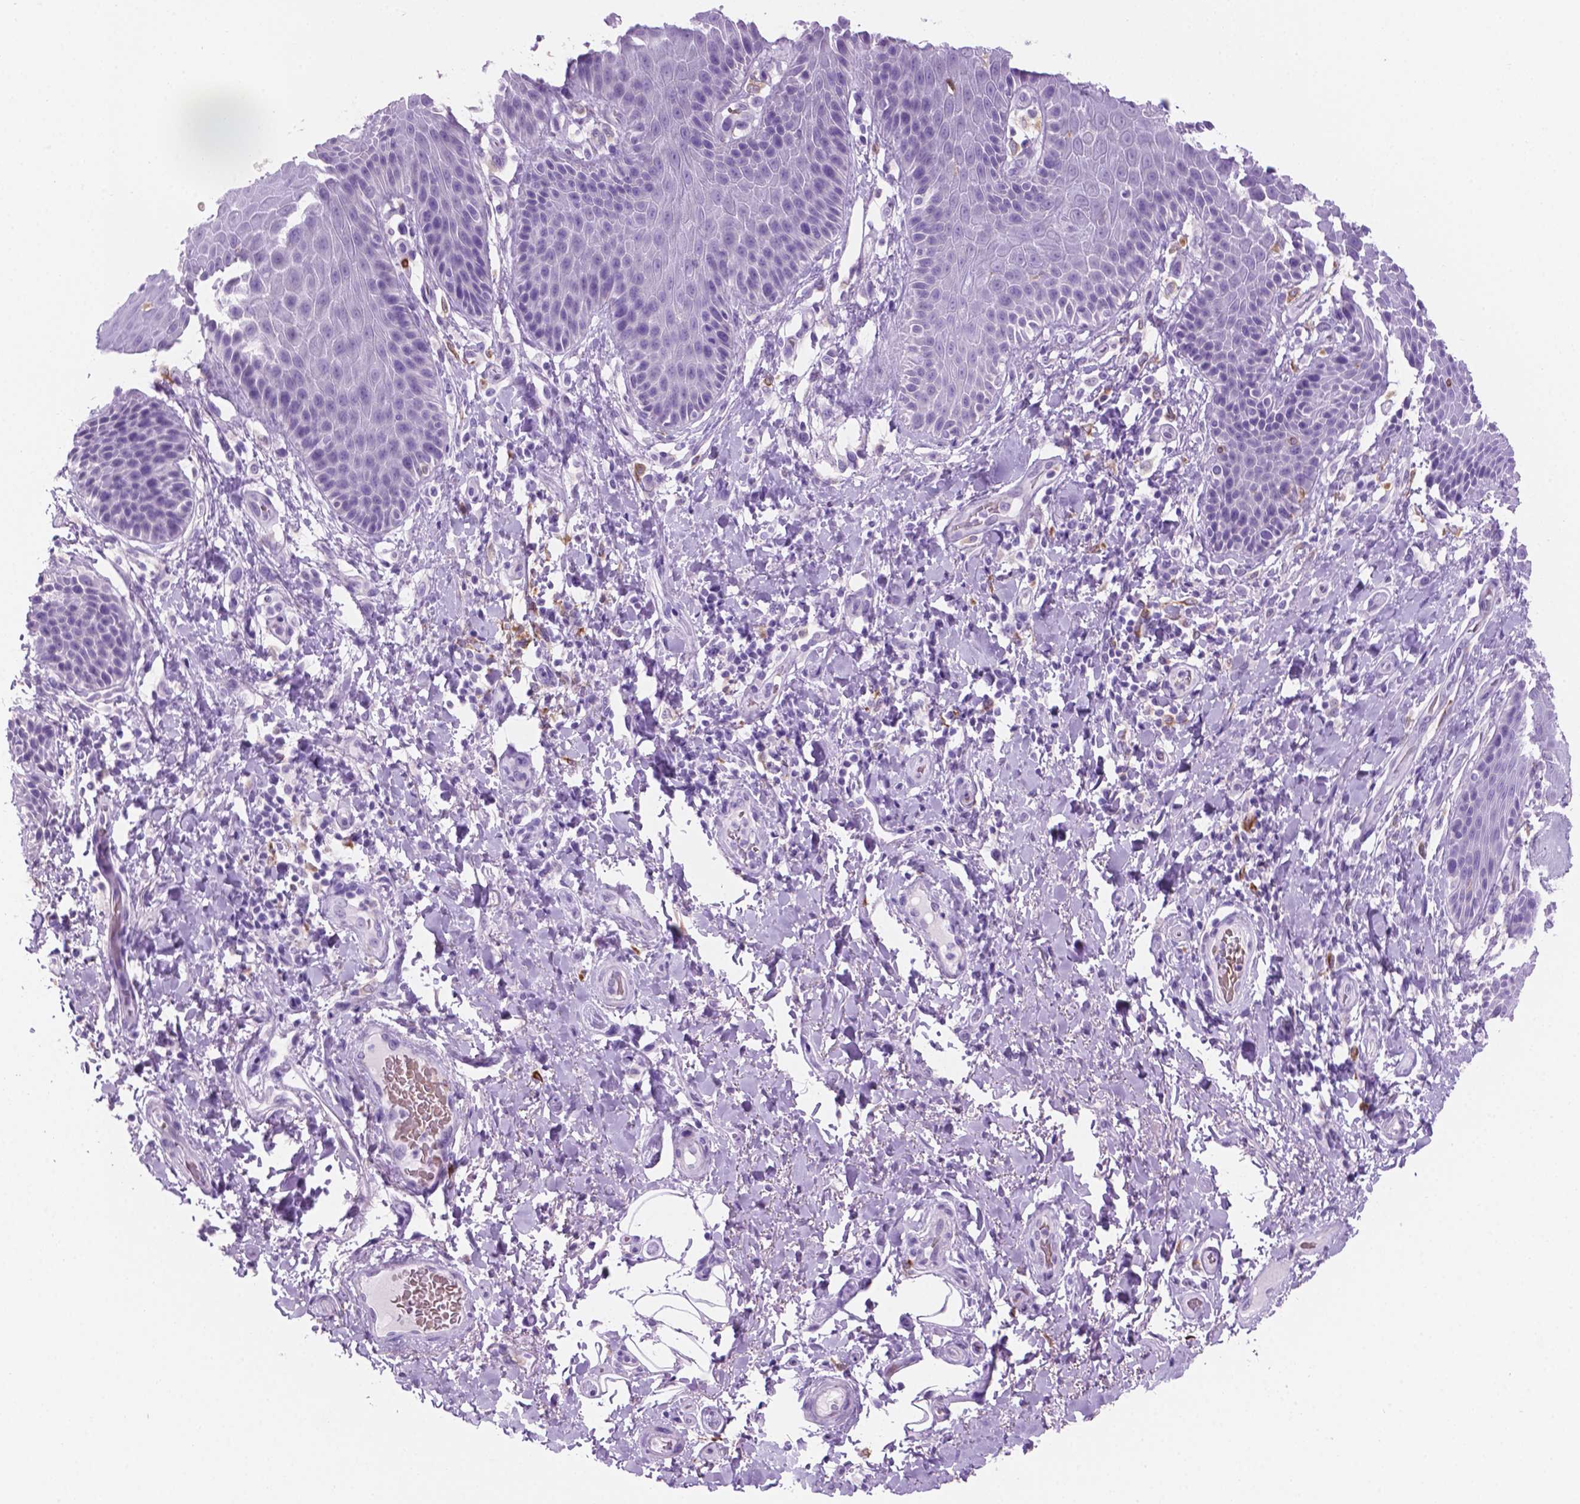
{"staining": {"intensity": "negative", "quantity": "none", "location": "none"}, "tissue": "skin", "cell_type": "Epidermal cells", "image_type": "normal", "snomed": [{"axis": "morphology", "description": "Normal tissue, NOS"}, {"axis": "topography", "description": "Anal"}, {"axis": "topography", "description": "Peripheral nerve tissue"}], "caption": "High power microscopy micrograph of an immunohistochemistry (IHC) image of normal skin, revealing no significant positivity in epidermal cells. (Immunohistochemistry (ihc), brightfield microscopy, high magnification).", "gene": "GRIN2B", "patient": {"sex": "male", "age": 51}}